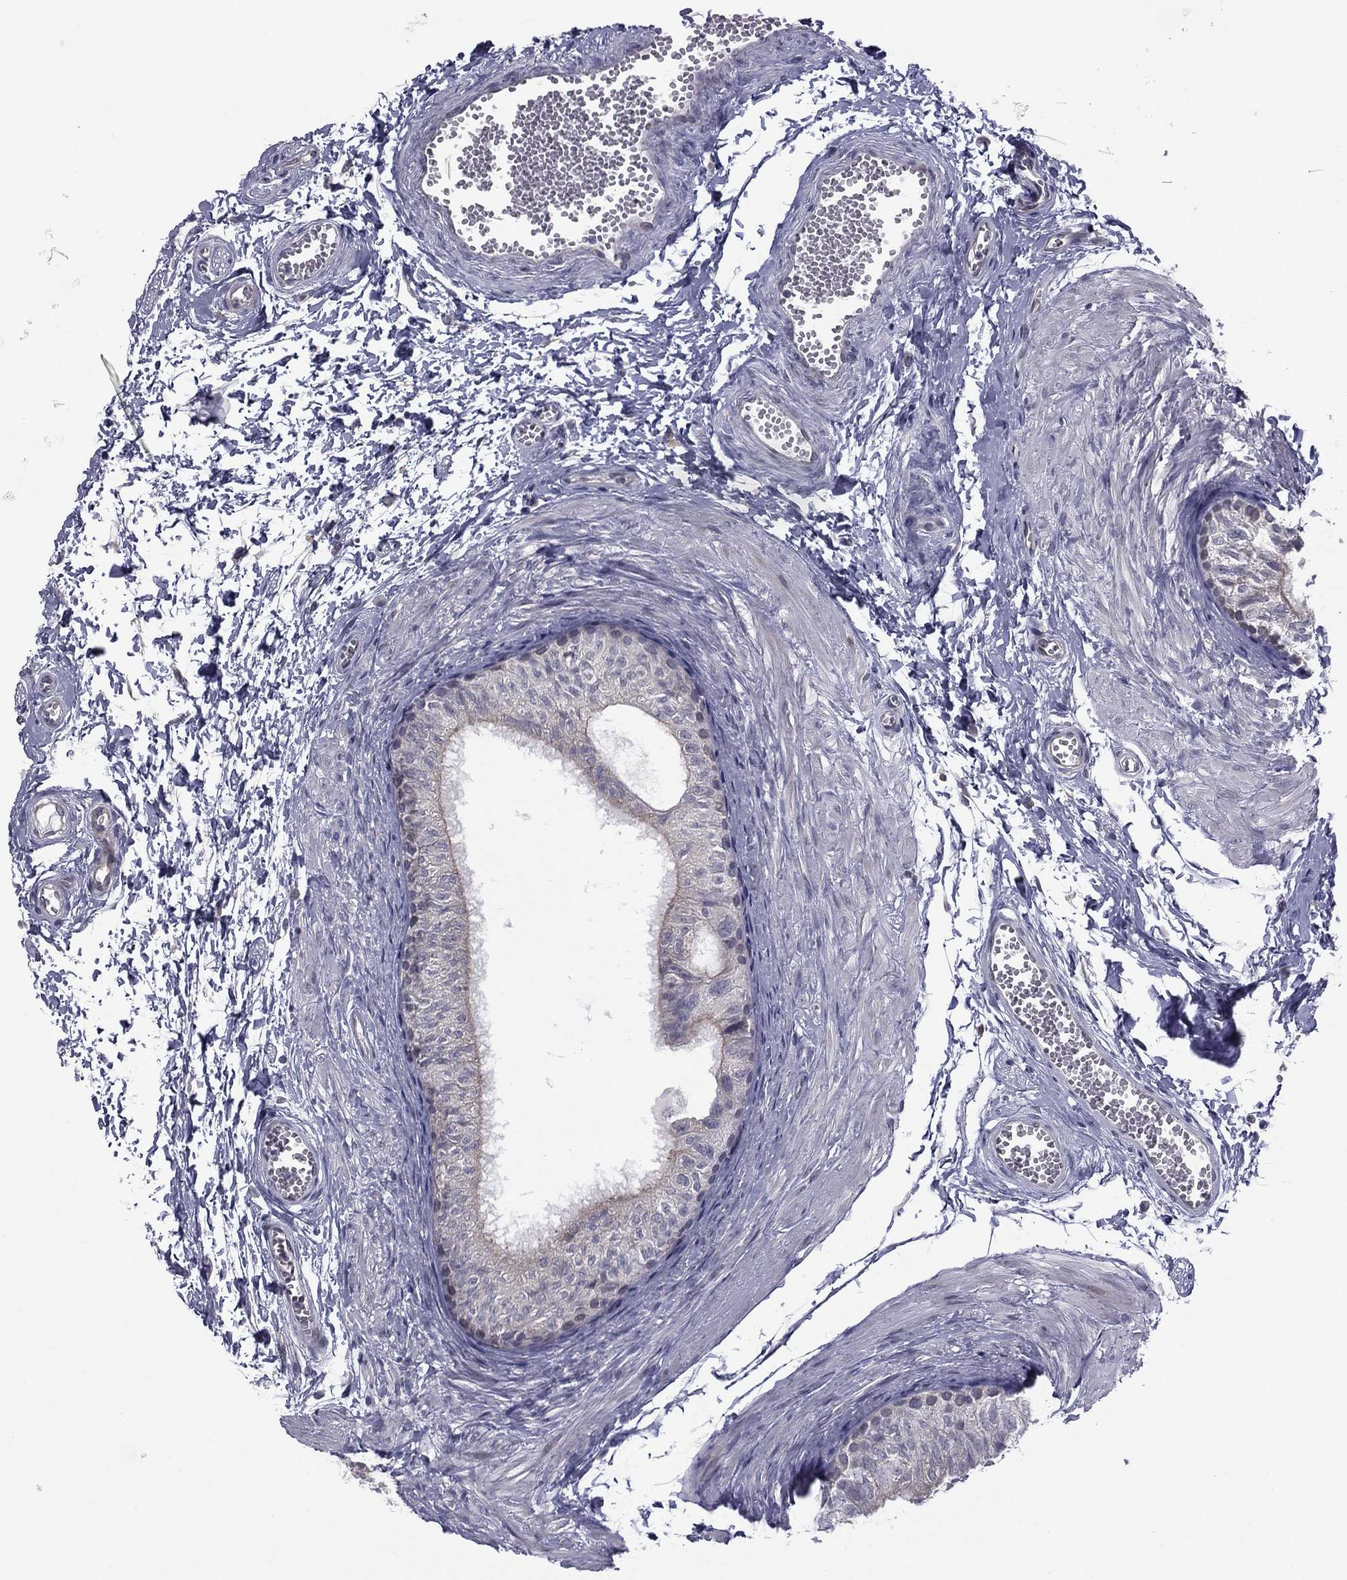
{"staining": {"intensity": "negative", "quantity": "none", "location": "none"}, "tissue": "epididymis", "cell_type": "Glandular cells", "image_type": "normal", "snomed": [{"axis": "morphology", "description": "Normal tissue, NOS"}, {"axis": "topography", "description": "Epididymis"}], "caption": "Immunohistochemistry of normal human epididymis demonstrates no positivity in glandular cells. (Stains: DAB immunohistochemistry with hematoxylin counter stain, Microscopy: brightfield microscopy at high magnification).", "gene": "ACTRT2", "patient": {"sex": "male", "age": 22}}